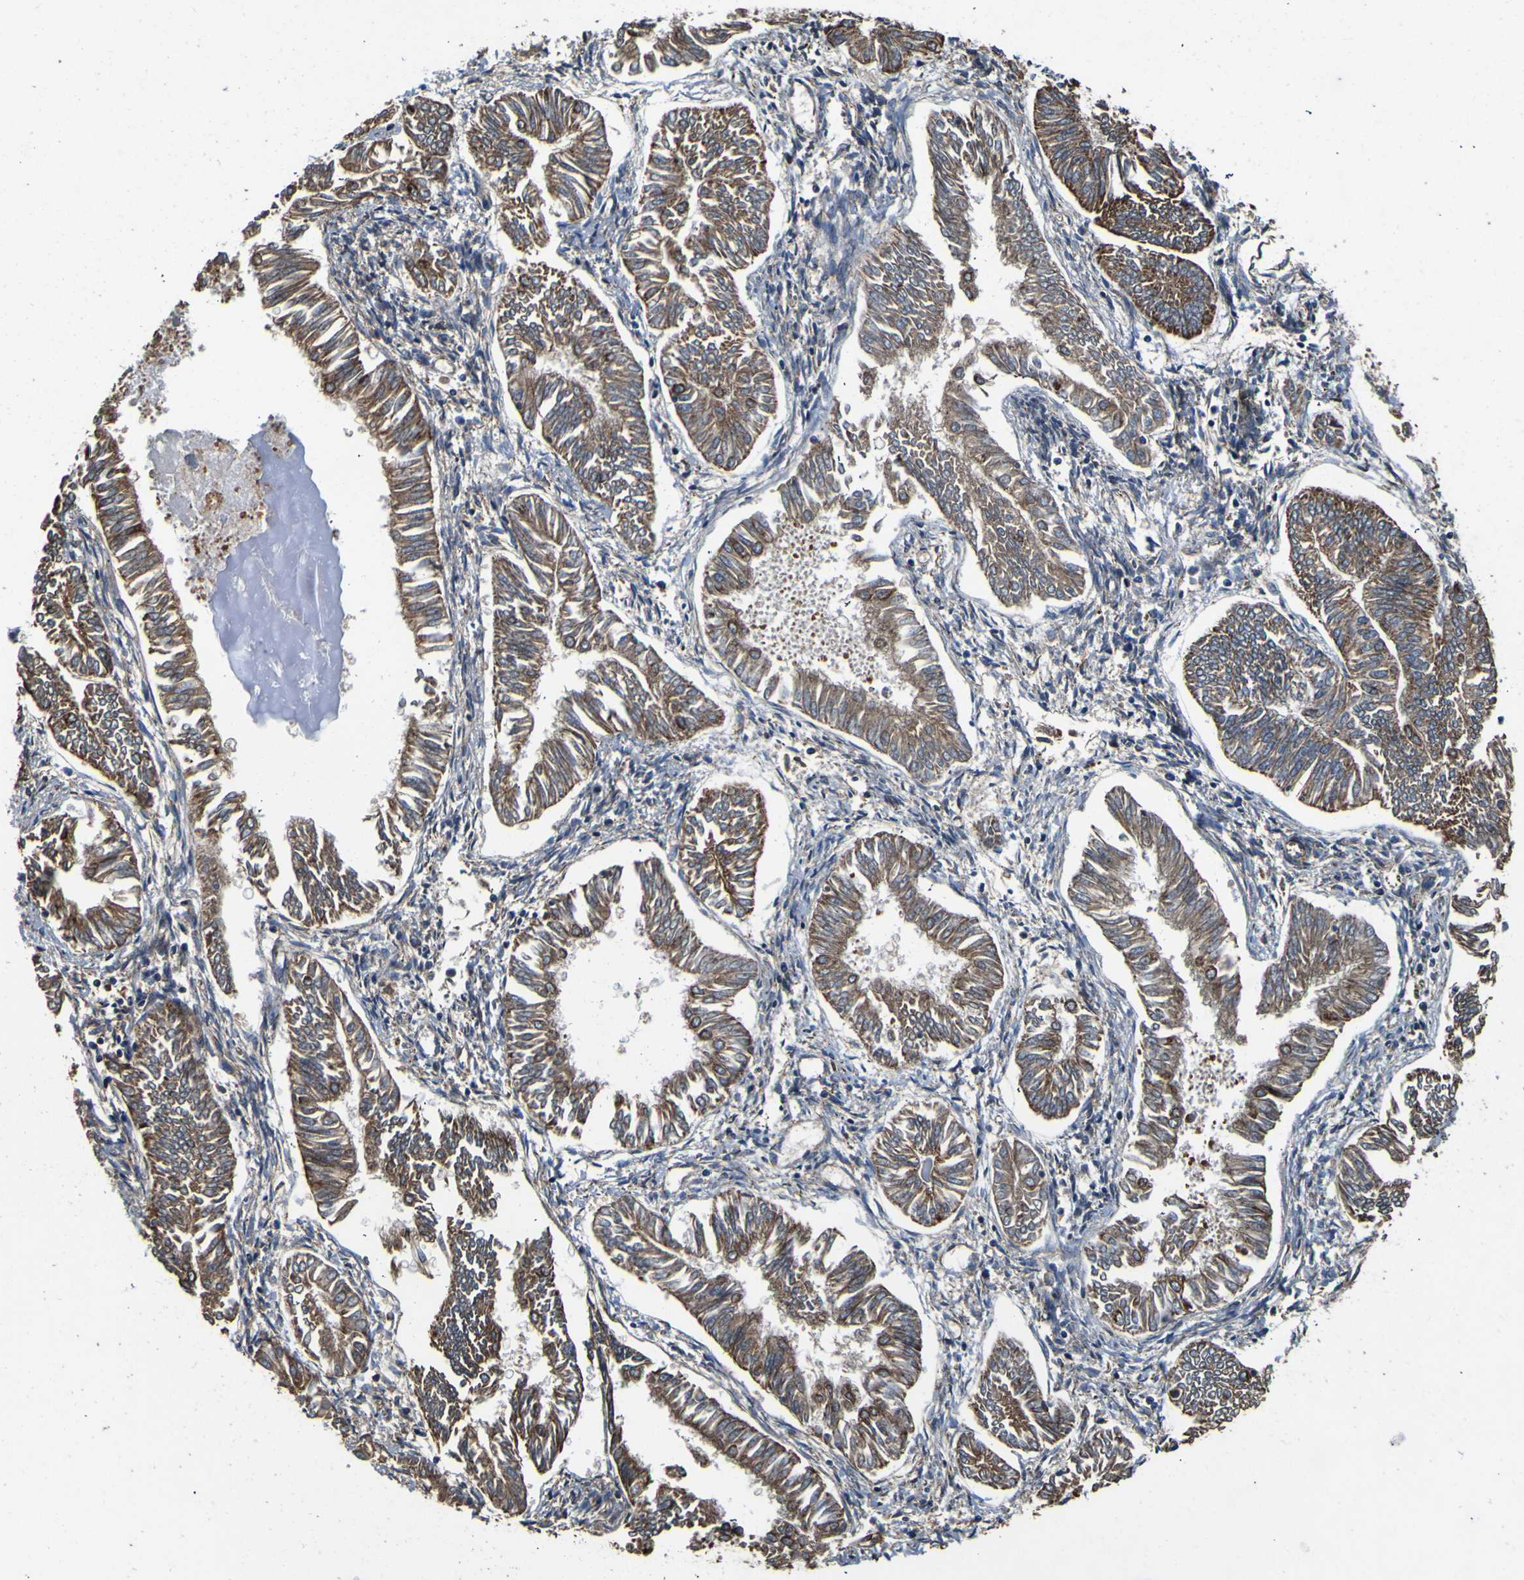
{"staining": {"intensity": "moderate", "quantity": ">75%", "location": "cytoplasmic/membranous"}, "tissue": "endometrial cancer", "cell_type": "Tumor cells", "image_type": "cancer", "snomed": [{"axis": "morphology", "description": "Adenocarcinoma, NOS"}, {"axis": "topography", "description": "Endometrium"}], "caption": "Endometrial cancer (adenocarcinoma) stained with a brown dye displays moderate cytoplasmic/membranous positive staining in approximately >75% of tumor cells.", "gene": "INPP5A", "patient": {"sex": "female", "age": 53}}